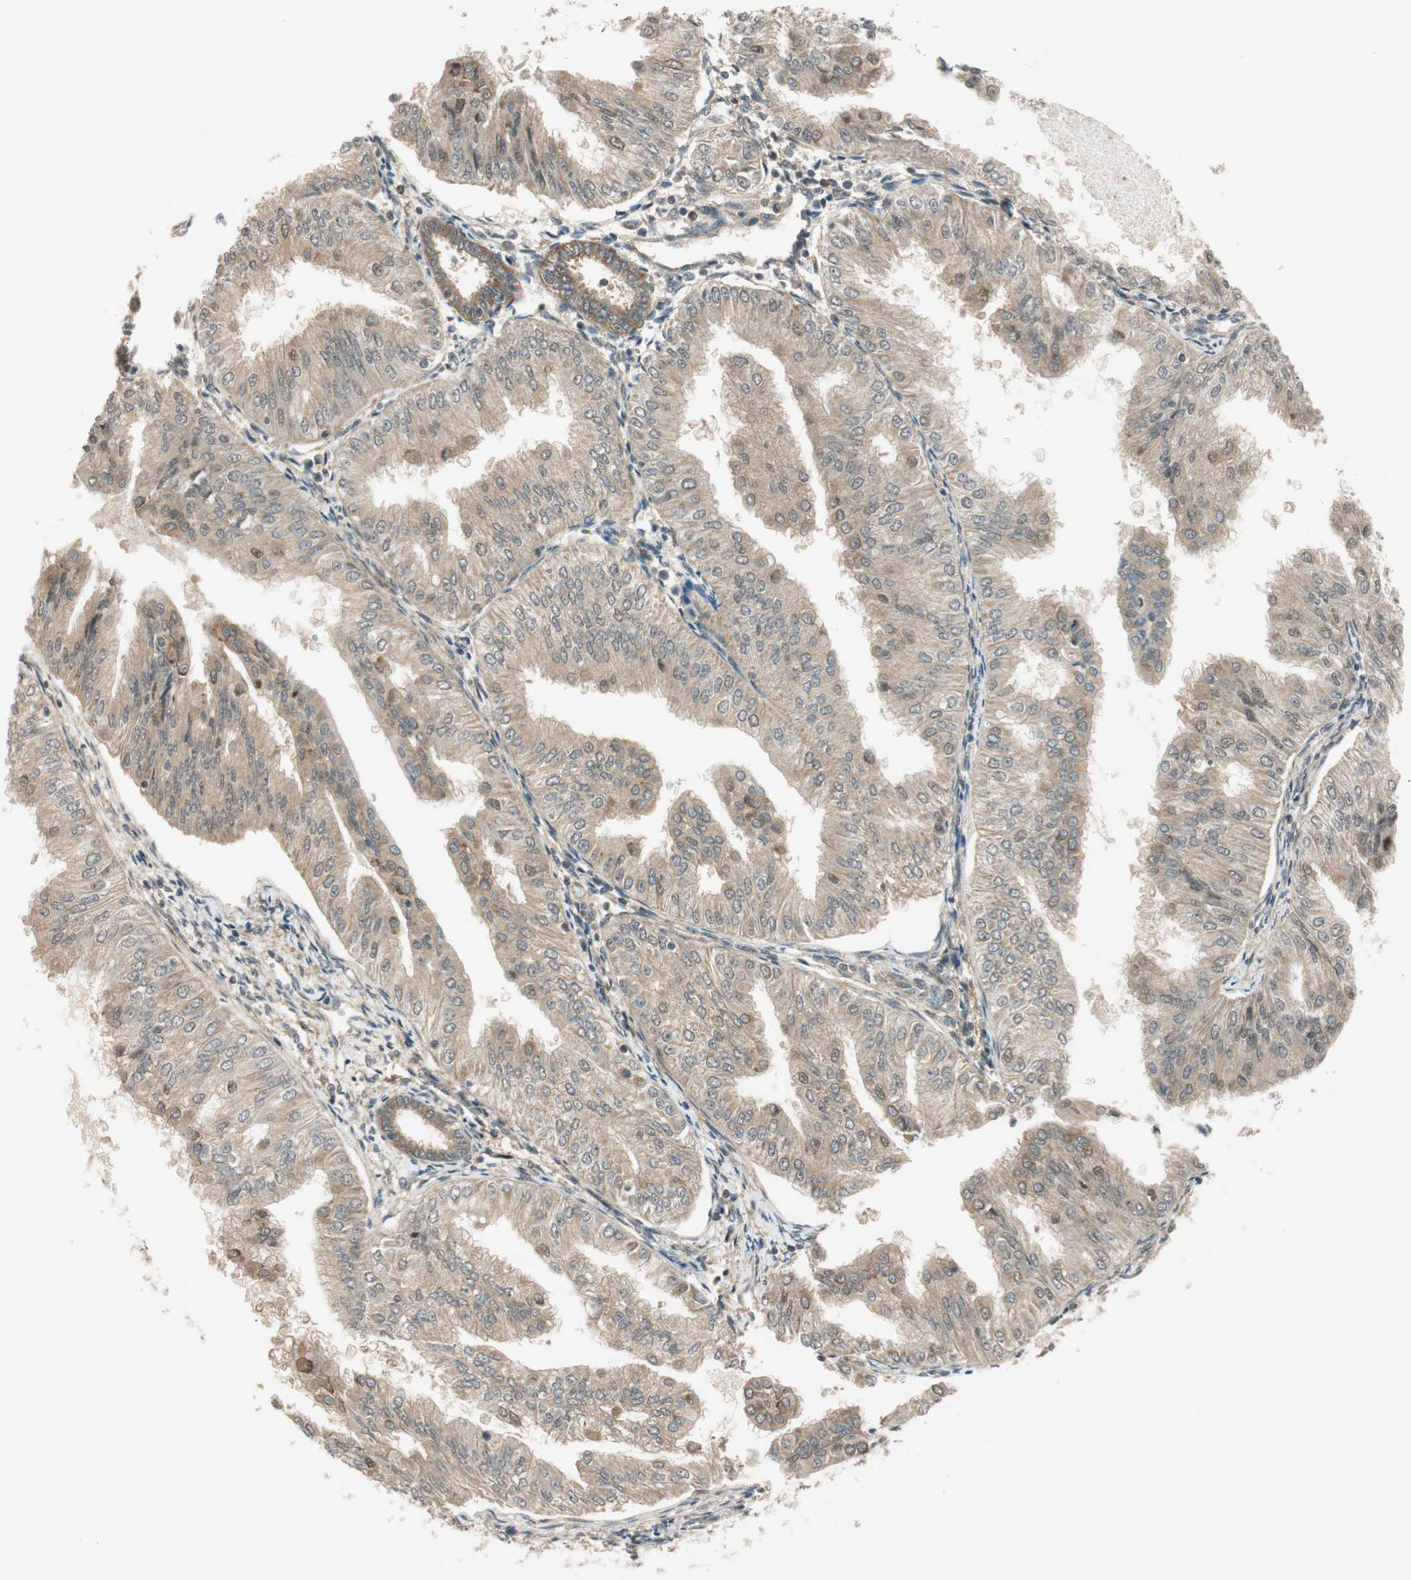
{"staining": {"intensity": "weak", "quantity": ">75%", "location": "cytoplasmic/membranous,nuclear"}, "tissue": "endometrial cancer", "cell_type": "Tumor cells", "image_type": "cancer", "snomed": [{"axis": "morphology", "description": "Adenocarcinoma, NOS"}, {"axis": "topography", "description": "Endometrium"}], "caption": "Tumor cells reveal weak cytoplasmic/membranous and nuclear positivity in about >75% of cells in adenocarcinoma (endometrial). (DAB = brown stain, brightfield microscopy at high magnification).", "gene": "PSMD8", "patient": {"sex": "female", "age": 53}}